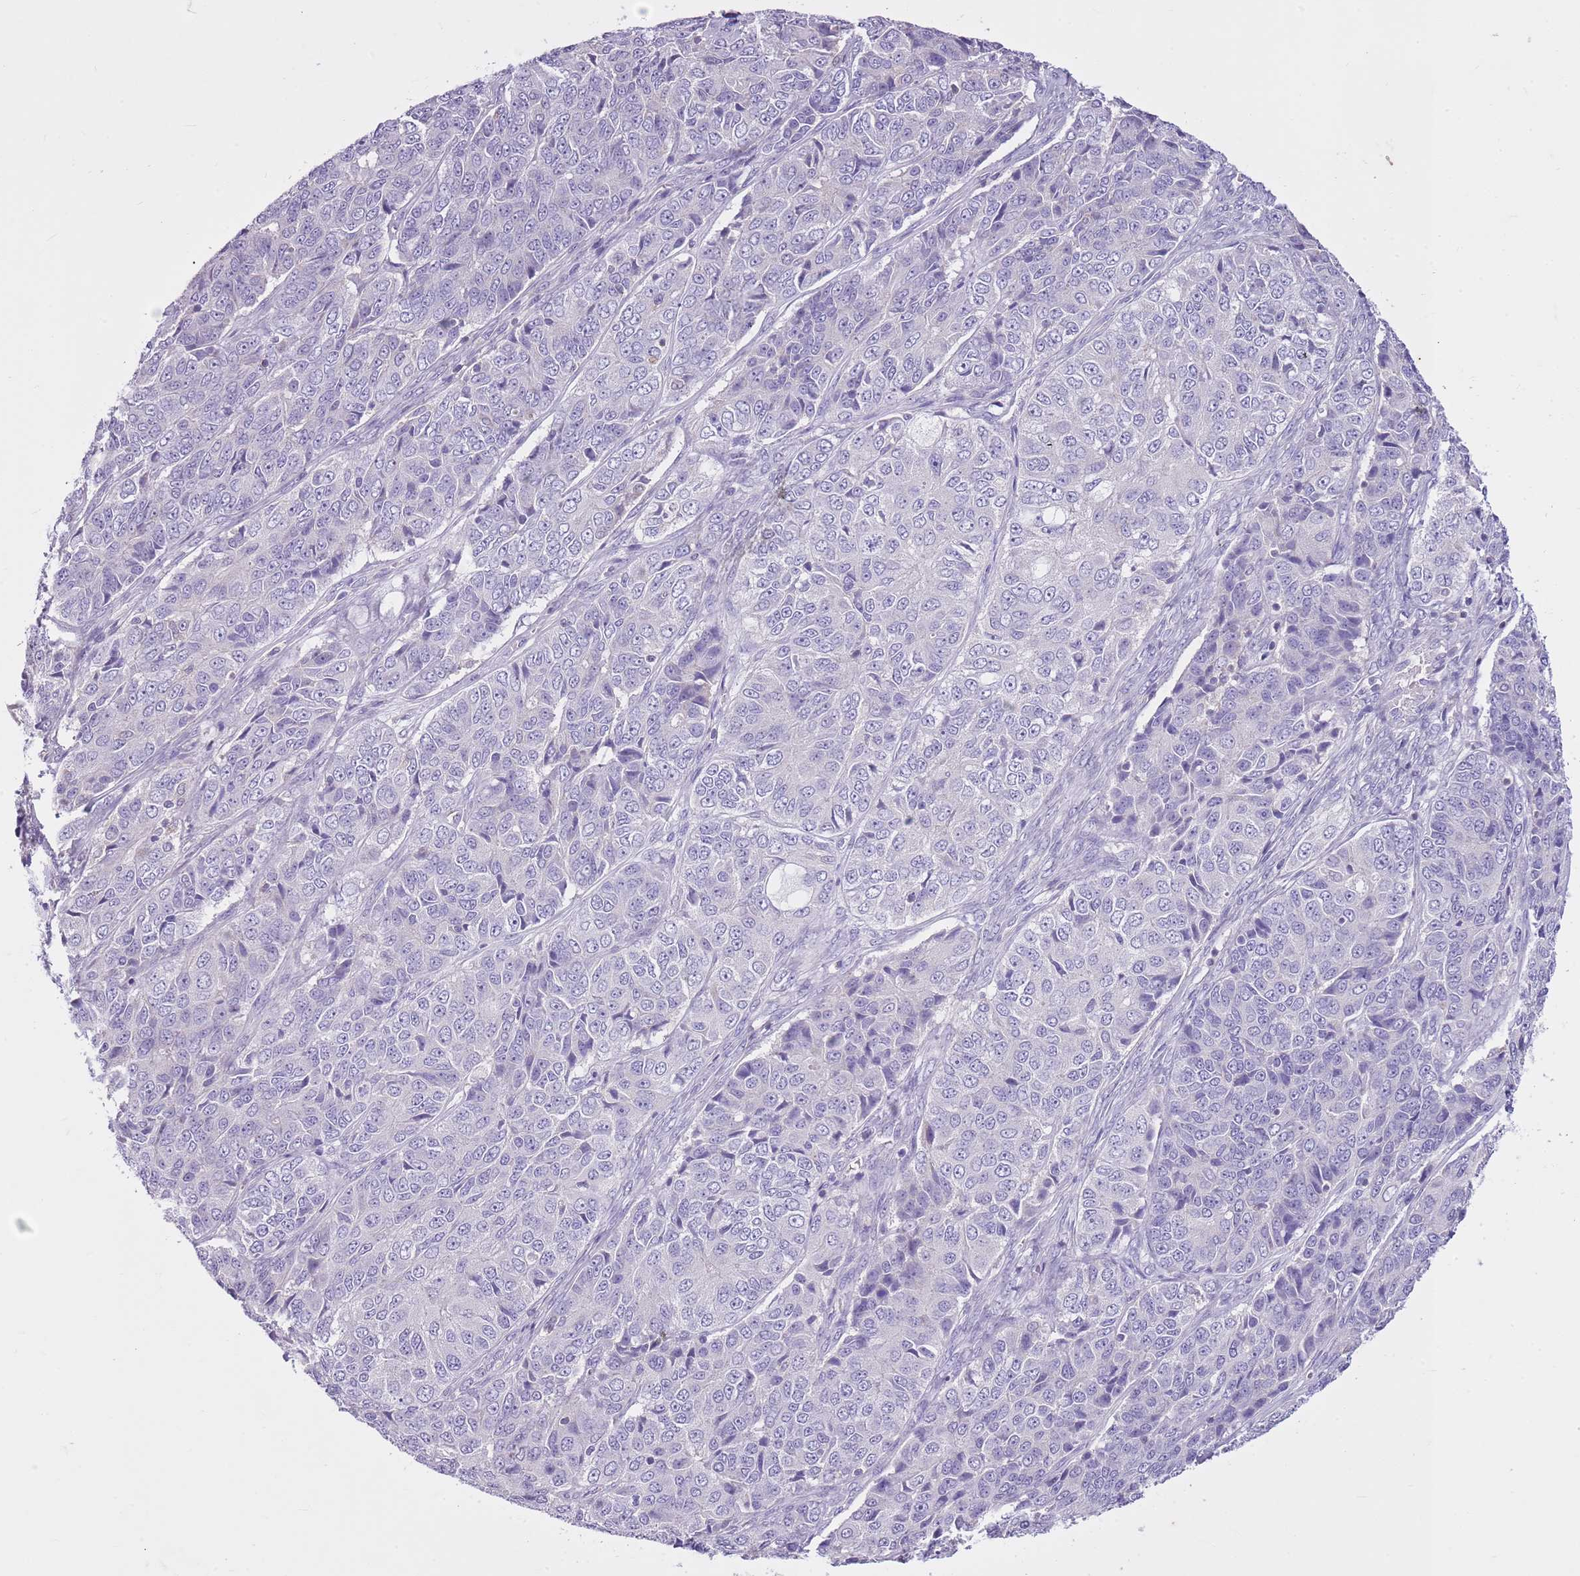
{"staining": {"intensity": "negative", "quantity": "none", "location": "none"}, "tissue": "ovarian cancer", "cell_type": "Tumor cells", "image_type": "cancer", "snomed": [{"axis": "morphology", "description": "Carcinoma, endometroid"}, {"axis": "topography", "description": "Ovary"}], "caption": "Immunohistochemical staining of human endometroid carcinoma (ovarian) exhibits no significant expression in tumor cells. Brightfield microscopy of IHC stained with DAB (3,3'-diaminobenzidine) (brown) and hematoxylin (blue), captured at high magnification.", "gene": "CNPPD1", "patient": {"sex": "female", "age": 51}}